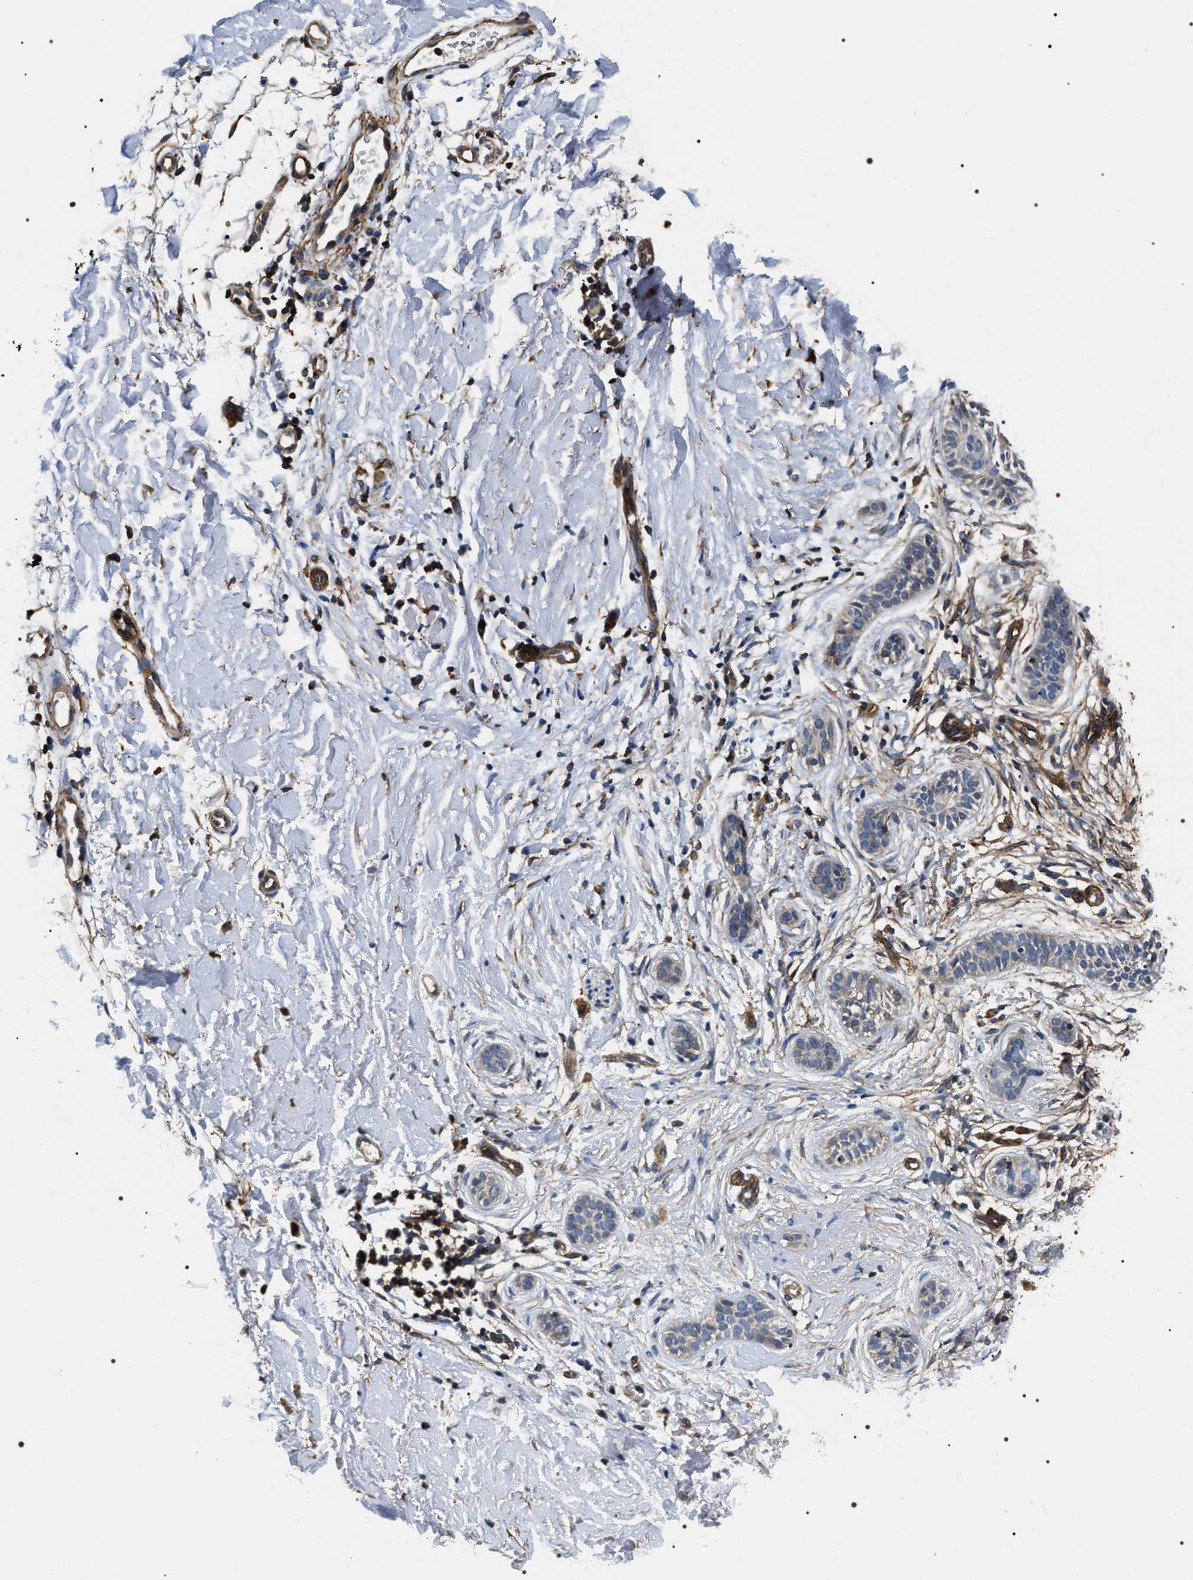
{"staining": {"intensity": "negative", "quantity": "none", "location": "none"}, "tissue": "skin cancer", "cell_type": "Tumor cells", "image_type": "cancer", "snomed": [{"axis": "morphology", "description": "Normal tissue, NOS"}, {"axis": "morphology", "description": "Basal cell carcinoma"}, {"axis": "topography", "description": "Skin"}], "caption": "Immunohistochemical staining of human basal cell carcinoma (skin) displays no significant expression in tumor cells.", "gene": "ZC3HAV1L", "patient": {"sex": "male", "age": 63}}